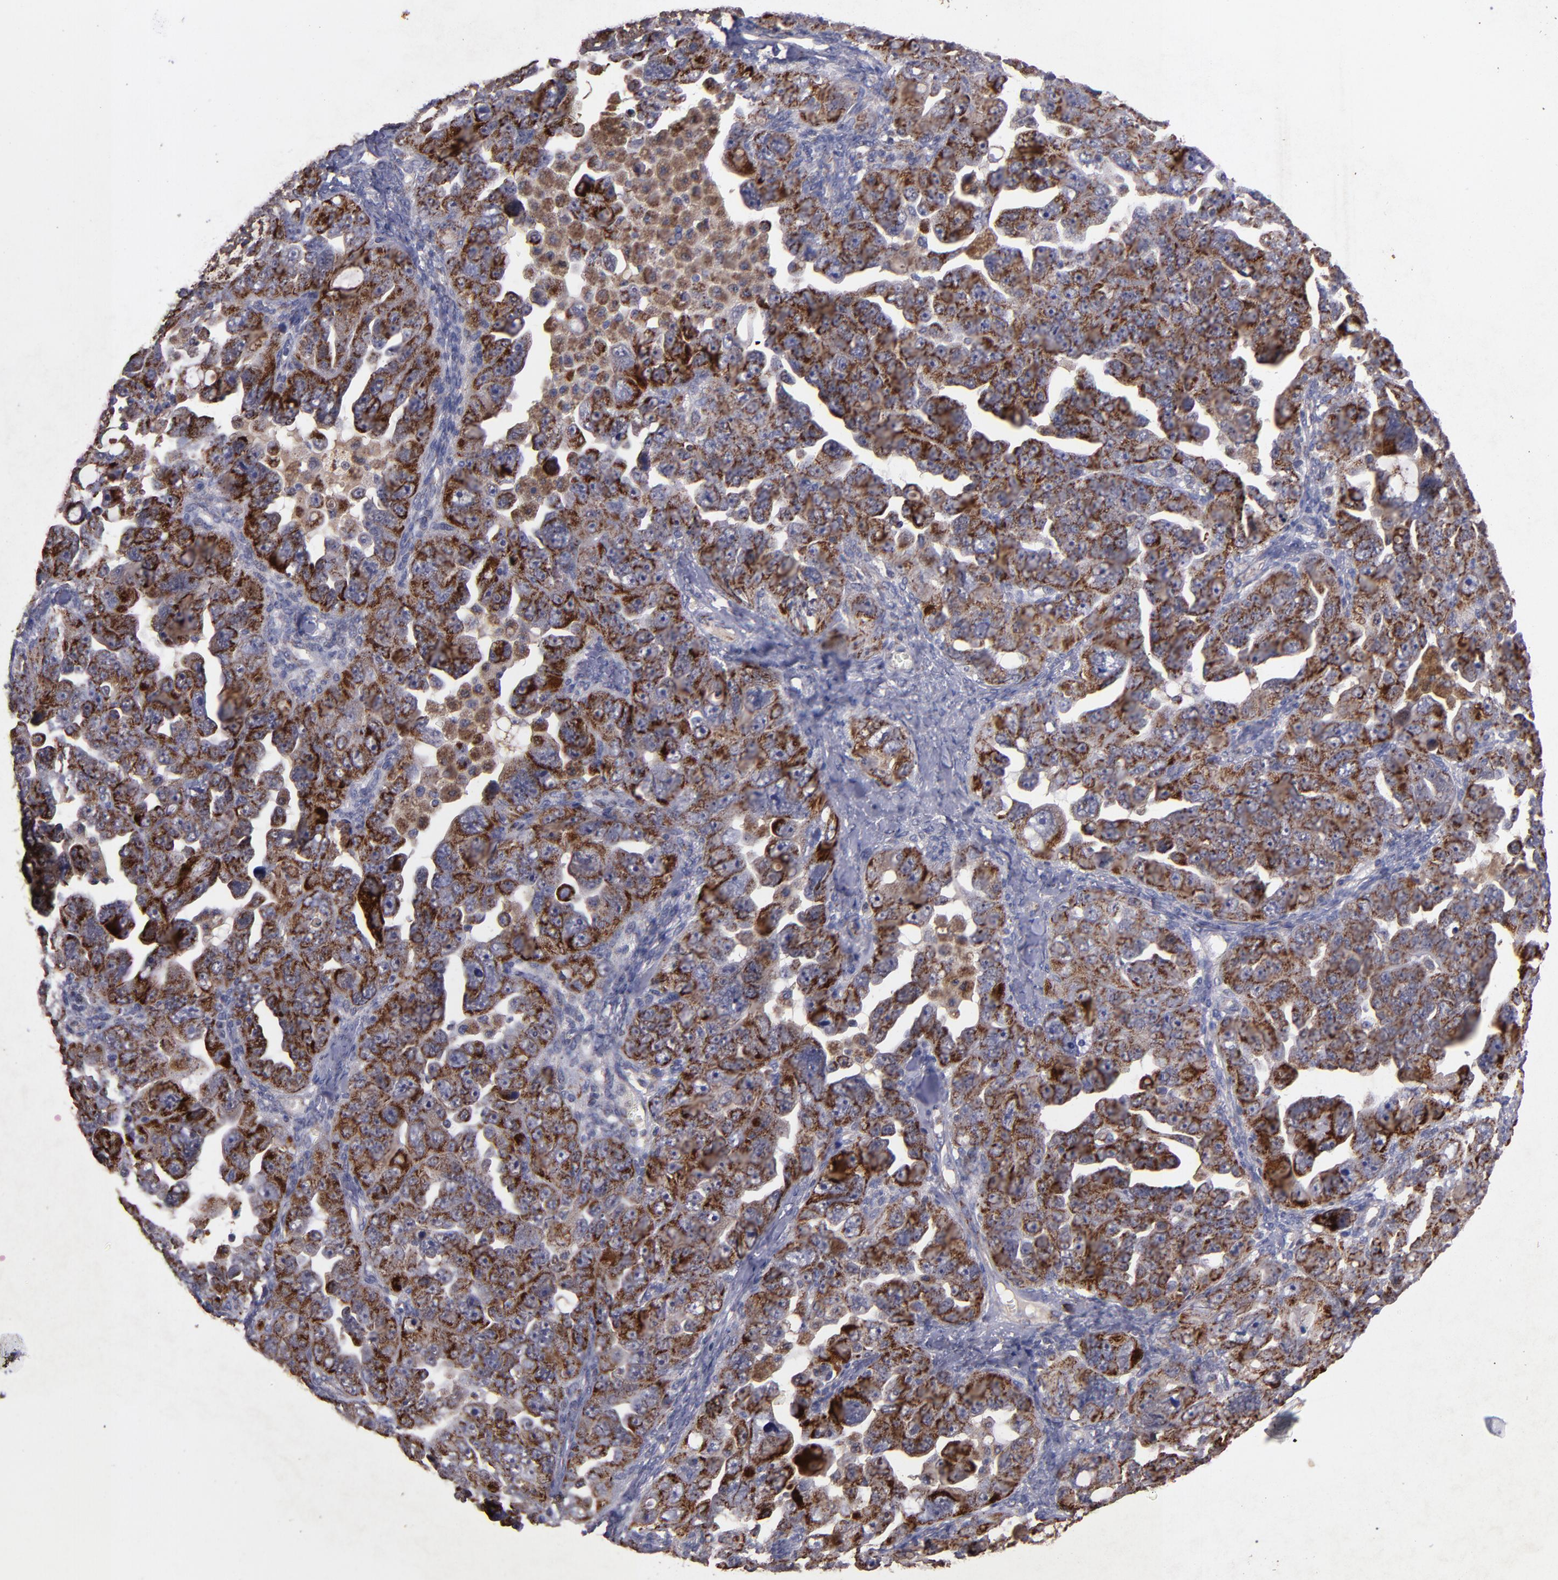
{"staining": {"intensity": "strong", "quantity": ">75%", "location": "cytoplasmic/membranous"}, "tissue": "ovarian cancer", "cell_type": "Tumor cells", "image_type": "cancer", "snomed": [{"axis": "morphology", "description": "Cystadenocarcinoma, serous, NOS"}, {"axis": "topography", "description": "Ovary"}], "caption": "Serous cystadenocarcinoma (ovarian) tissue demonstrates strong cytoplasmic/membranous positivity in approximately >75% of tumor cells, visualized by immunohistochemistry. Nuclei are stained in blue.", "gene": "TIMM9", "patient": {"sex": "female", "age": 66}}